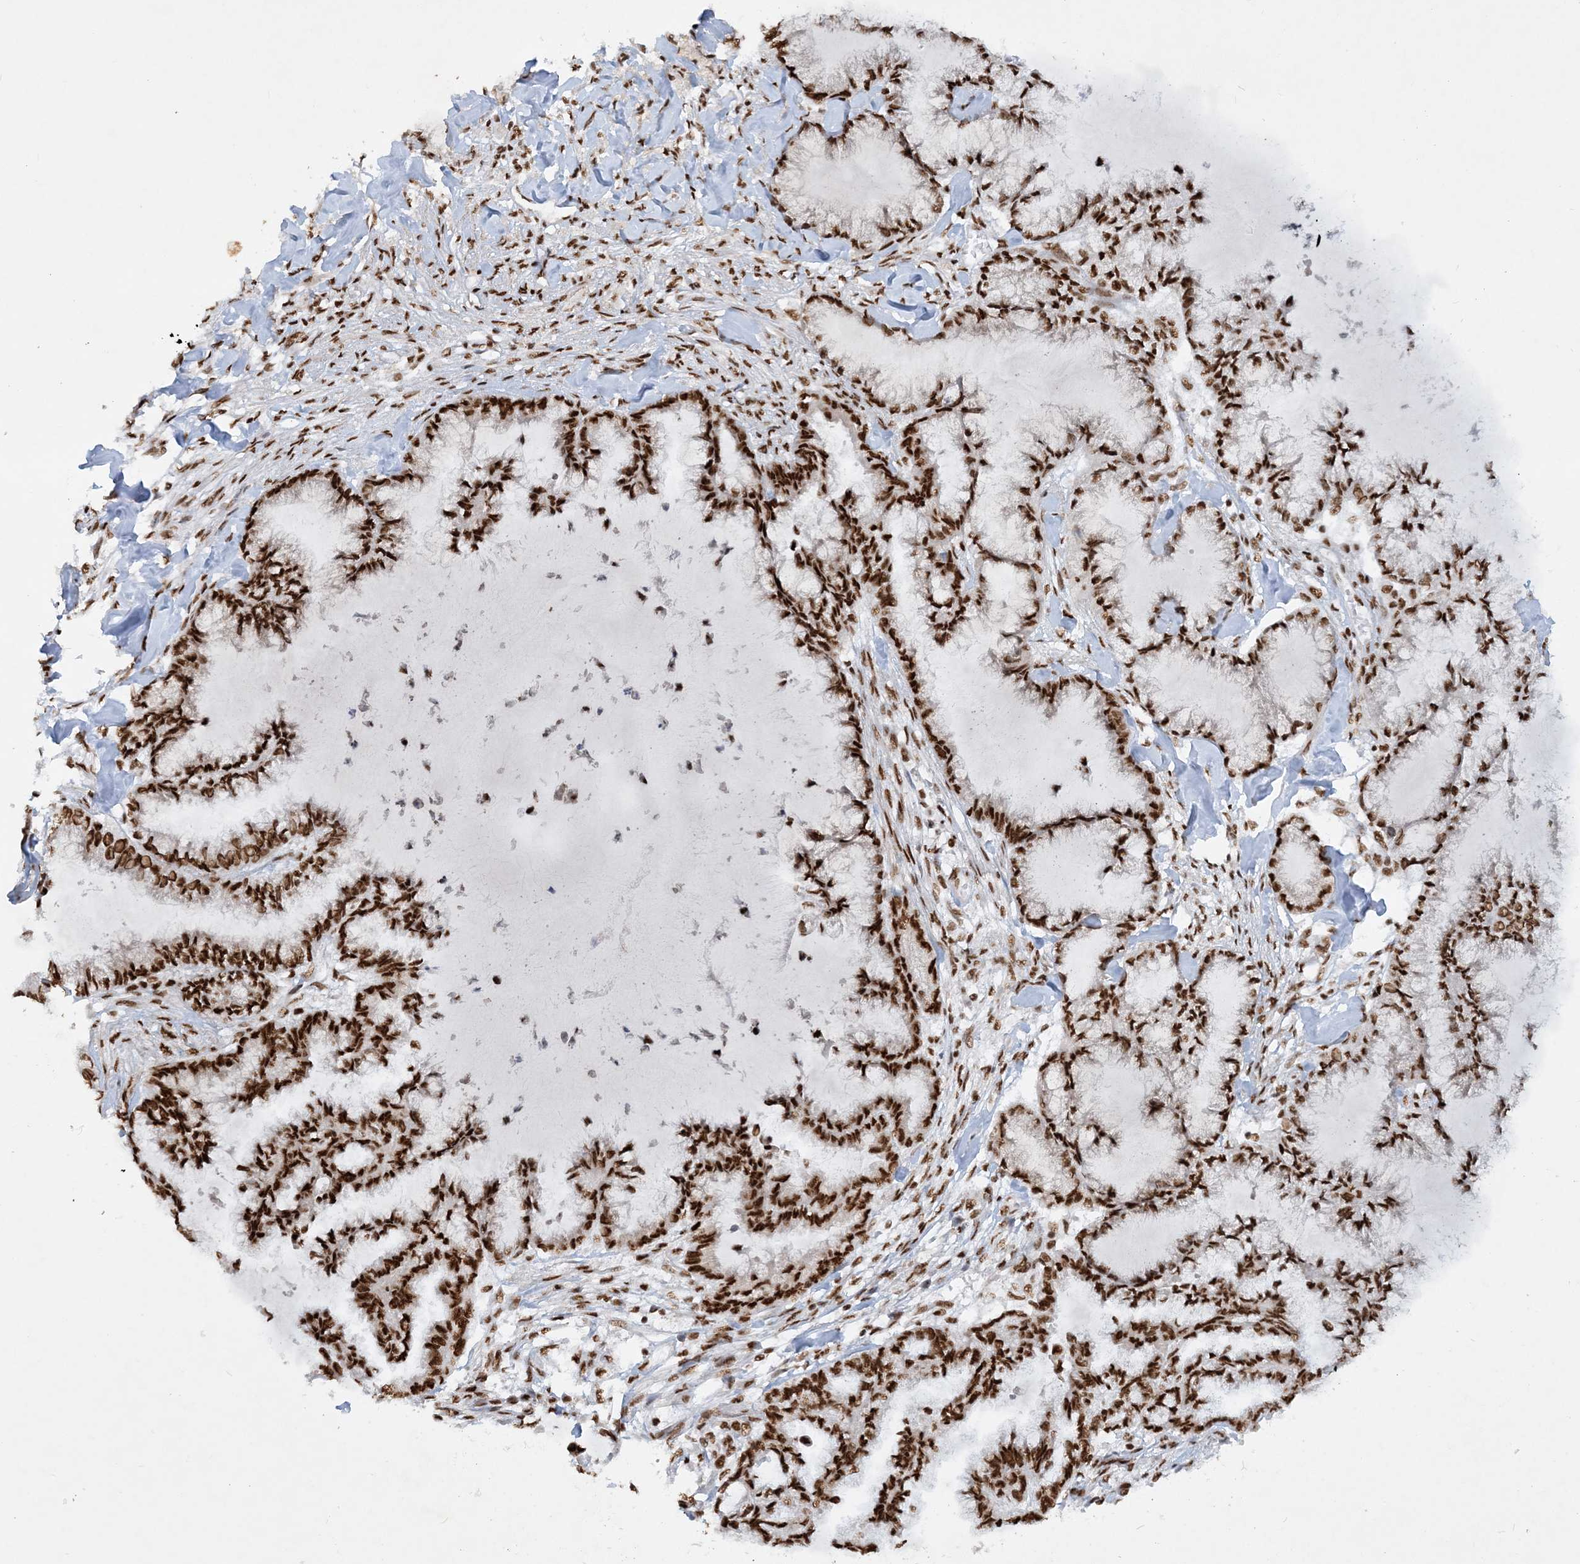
{"staining": {"intensity": "strong", "quantity": ">75%", "location": "nuclear"}, "tissue": "endometrial cancer", "cell_type": "Tumor cells", "image_type": "cancer", "snomed": [{"axis": "morphology", "description": "Adenocarcinoma, NOS"}, {"axis": "topography", "description": "Endometrium"}], "caption": "Protein positivity by immunohistochemistry reveals strong nuclear staining in about >75% of tumor cells in endometrial cancer. (IHC, brightfield microscopy, high magnification).", "gene": "DELE1", "patient": {"sex": "female", "age": 86}}